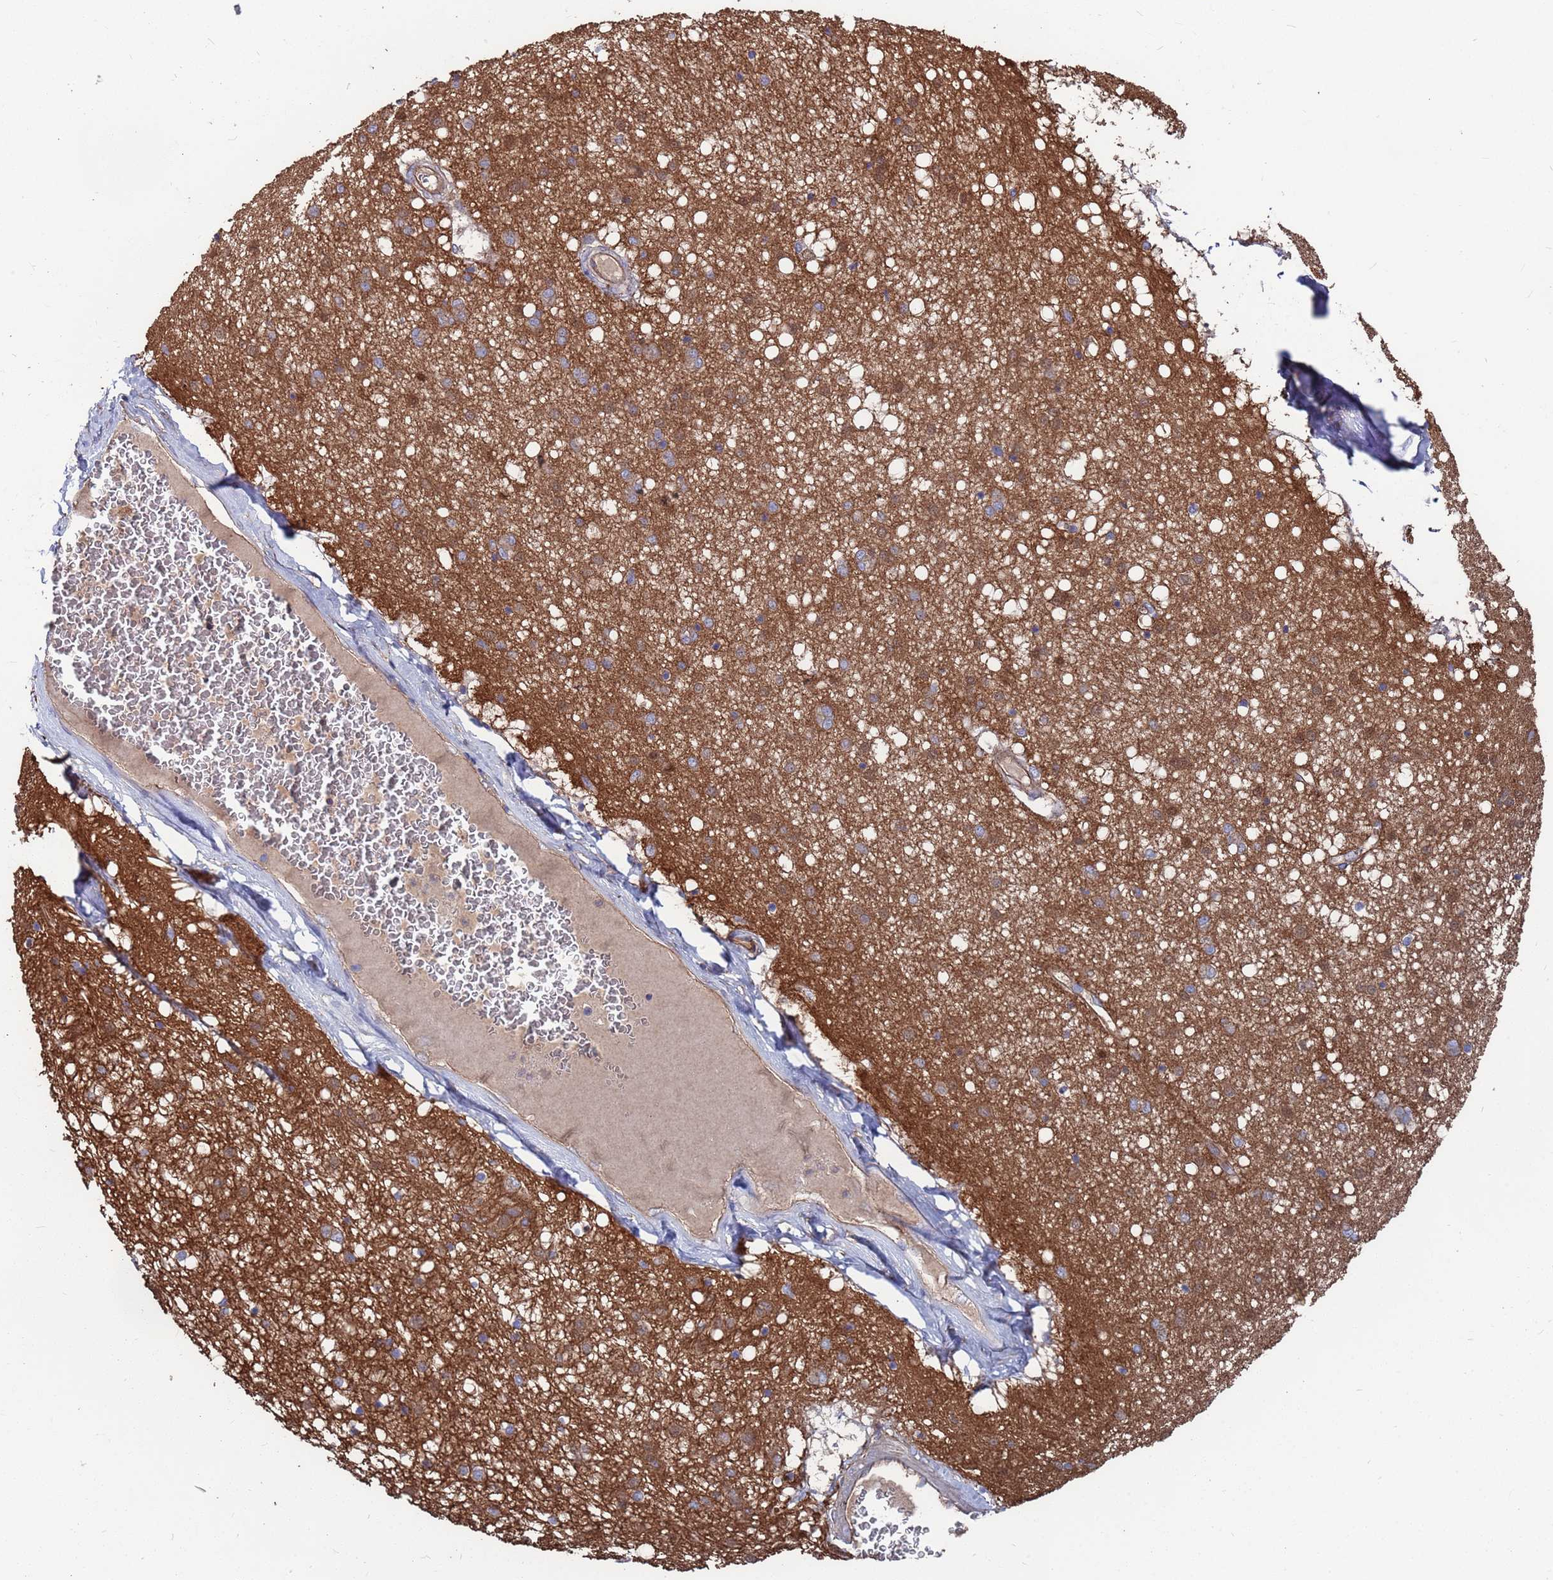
{"staining": {"intensity": "weak", "quantity": "<25%", "location": "cytoplasmic/membranous"}, "tissue": "caudate", "cell_type": "Glial cells", "image_type": "normal", "snomed": [{"axis": "morphology", "description": "Normal tissue, NOS"}, {"axis": "topography", "description": "Lateral ventricle wall"}], "caption": "Histopathology image shows no protein staining in glial cells of benign caudate.", "gene": "NDUFAF6", "patient": {"sex": "male", "age": 37}}